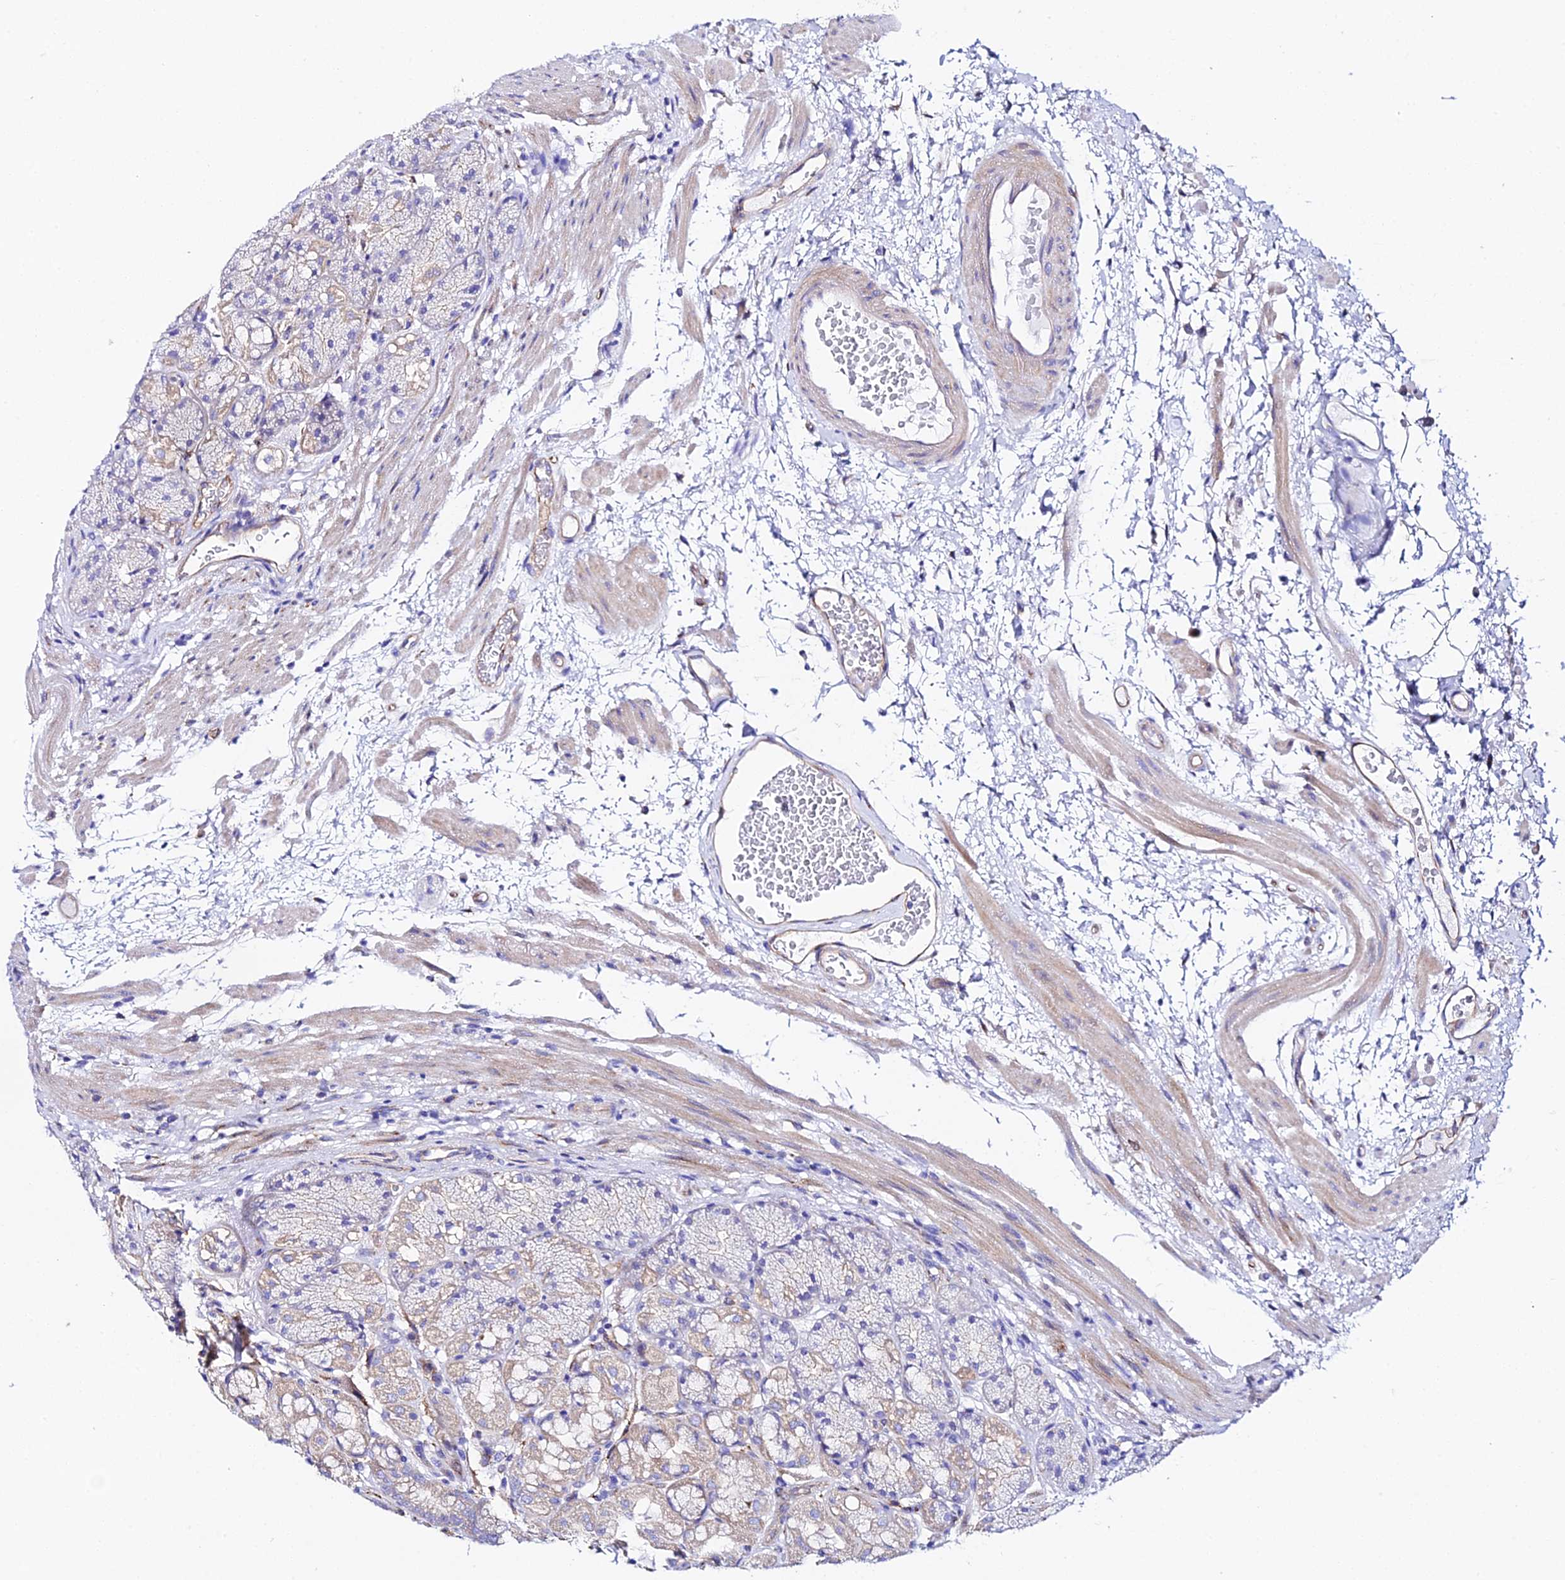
{"staining": {"intensity": "weak", "quantity": "25%-75%", "location": "cytoplasmic/membranous"}, "tissue": "stomach", "cell_type": "Glandular cells", "image_type": "normal", "snomed": [{"axis": "morphology", "description": "Normal tissue, NOS"}, {"axis": "topography", "description": "Stomach"}], "caption": "A low amount of weak cytoplasmic/membranous expression is identified in about 25%-75% of glandular cells in benign stomach. Nuclei are stained in blue.", "gene": "CFAP45", "patient": {"sex": "male", "age": 63}}